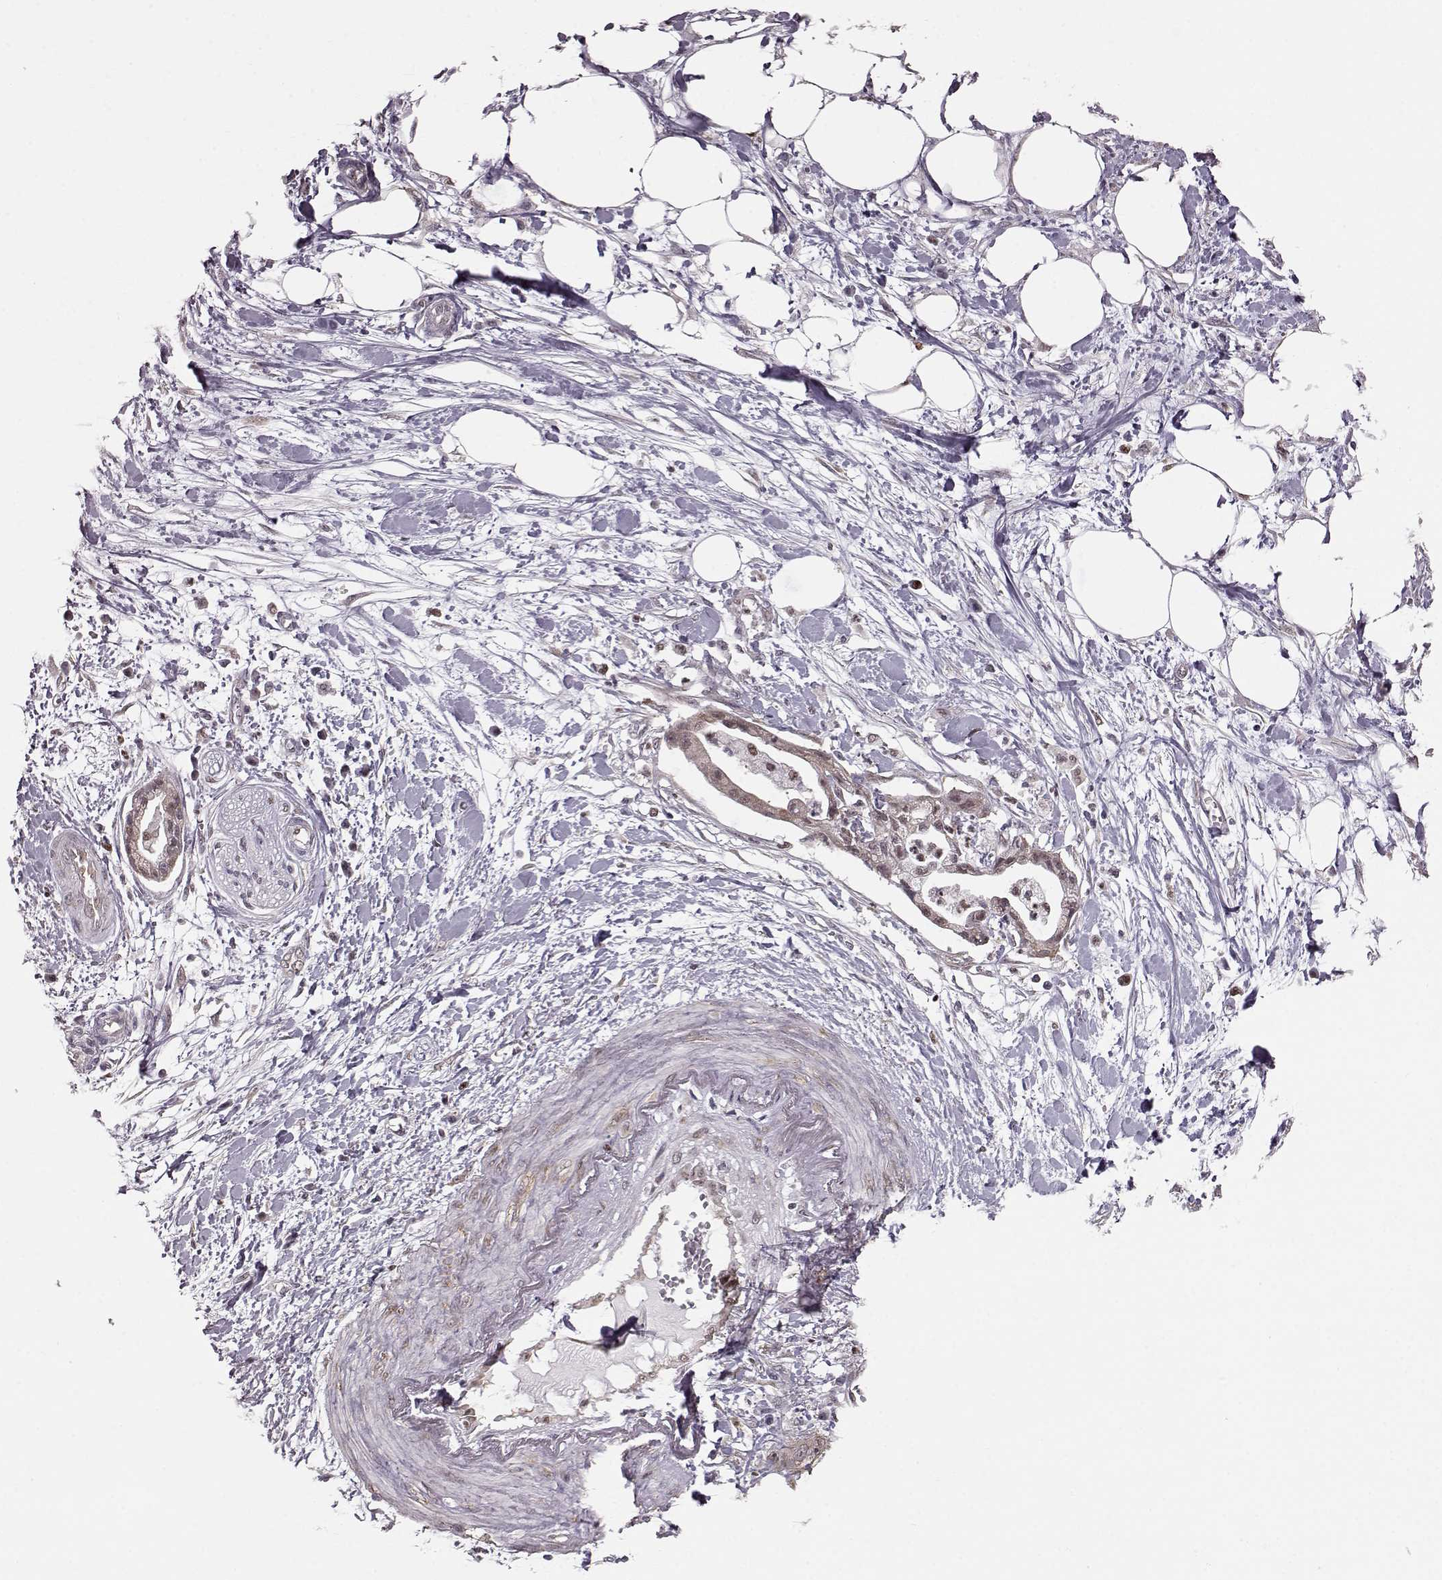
{"staining": {"intensity": "moderate", "quantity": "<25%", "location": "cytoplasmic/membranous,nuclear"}, "tissue": "pancreatic cancer", "cell_type": "Tumor cells", "image_type": "cancer", "snomed": [{"axis": "morphology", "description": "Normal tissue, NOS"}, {"axis": "morphology", "description": "Adenocarcinoma, NOS"}, {"axis": "topography", "description": "Lymph node"}, {"axis": "topography", "description": "Pancreas"}], "caption": "Pancreatic adenocarcinoma was stained to show a protein in brown. There is low levels of moderate cytoplasmic/membranous and nuclear positivity in about <25% of tumor cells.", "gene": "KLF6", "patient": {"sex": "female", "age": 58}}